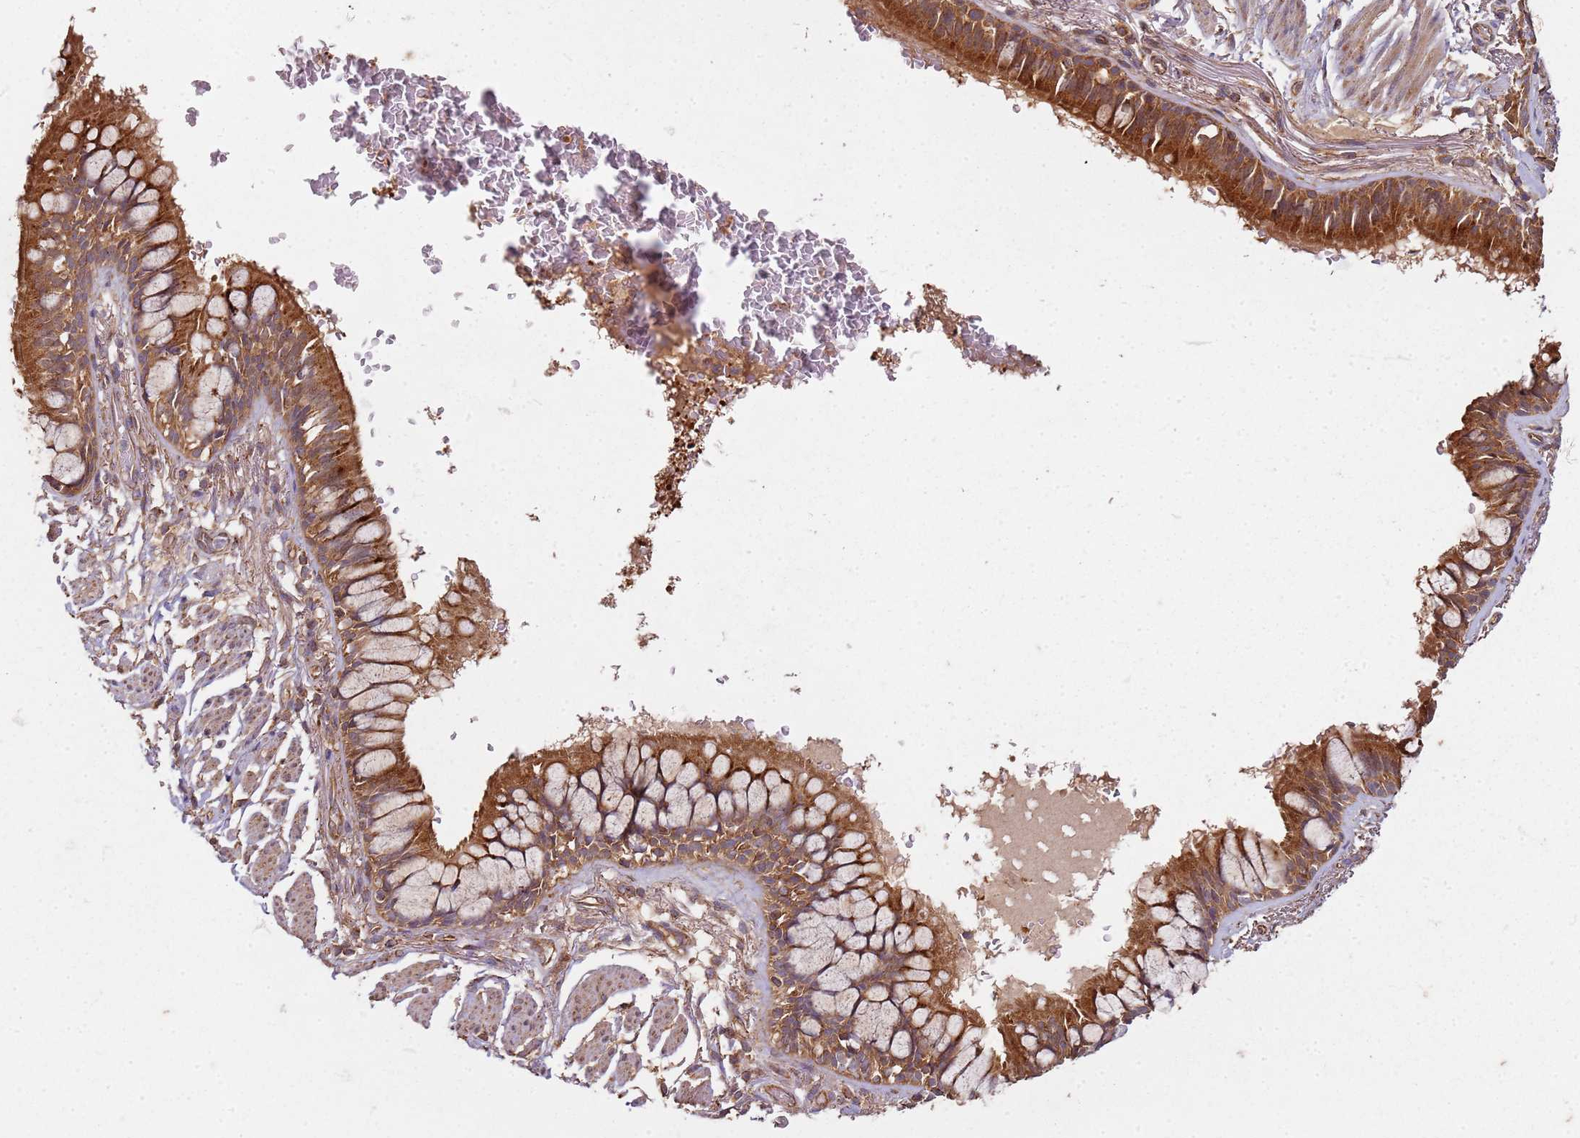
{"staining": {"intensity": "strong", "quantity": ">75%", "location": "cytoplasmic/membranous"}, "tissue": "bronchus", "cell_type": "Respiratory epithelial cells", "image_type": "normal", "snomed": [{"axis": "morphology", "description": "Normal tissue, NOS"}, {"axis": "topography", "description": "Bronchus"}], "caption": "Protein expression analysis of normal bronchus demonstrates strong cytoplasmic/membranous positivity in approximately >75% of respiratory epithelial cells.", "gene": "SCGB2B2", "patient": {"sex": "male", "age": 70}}